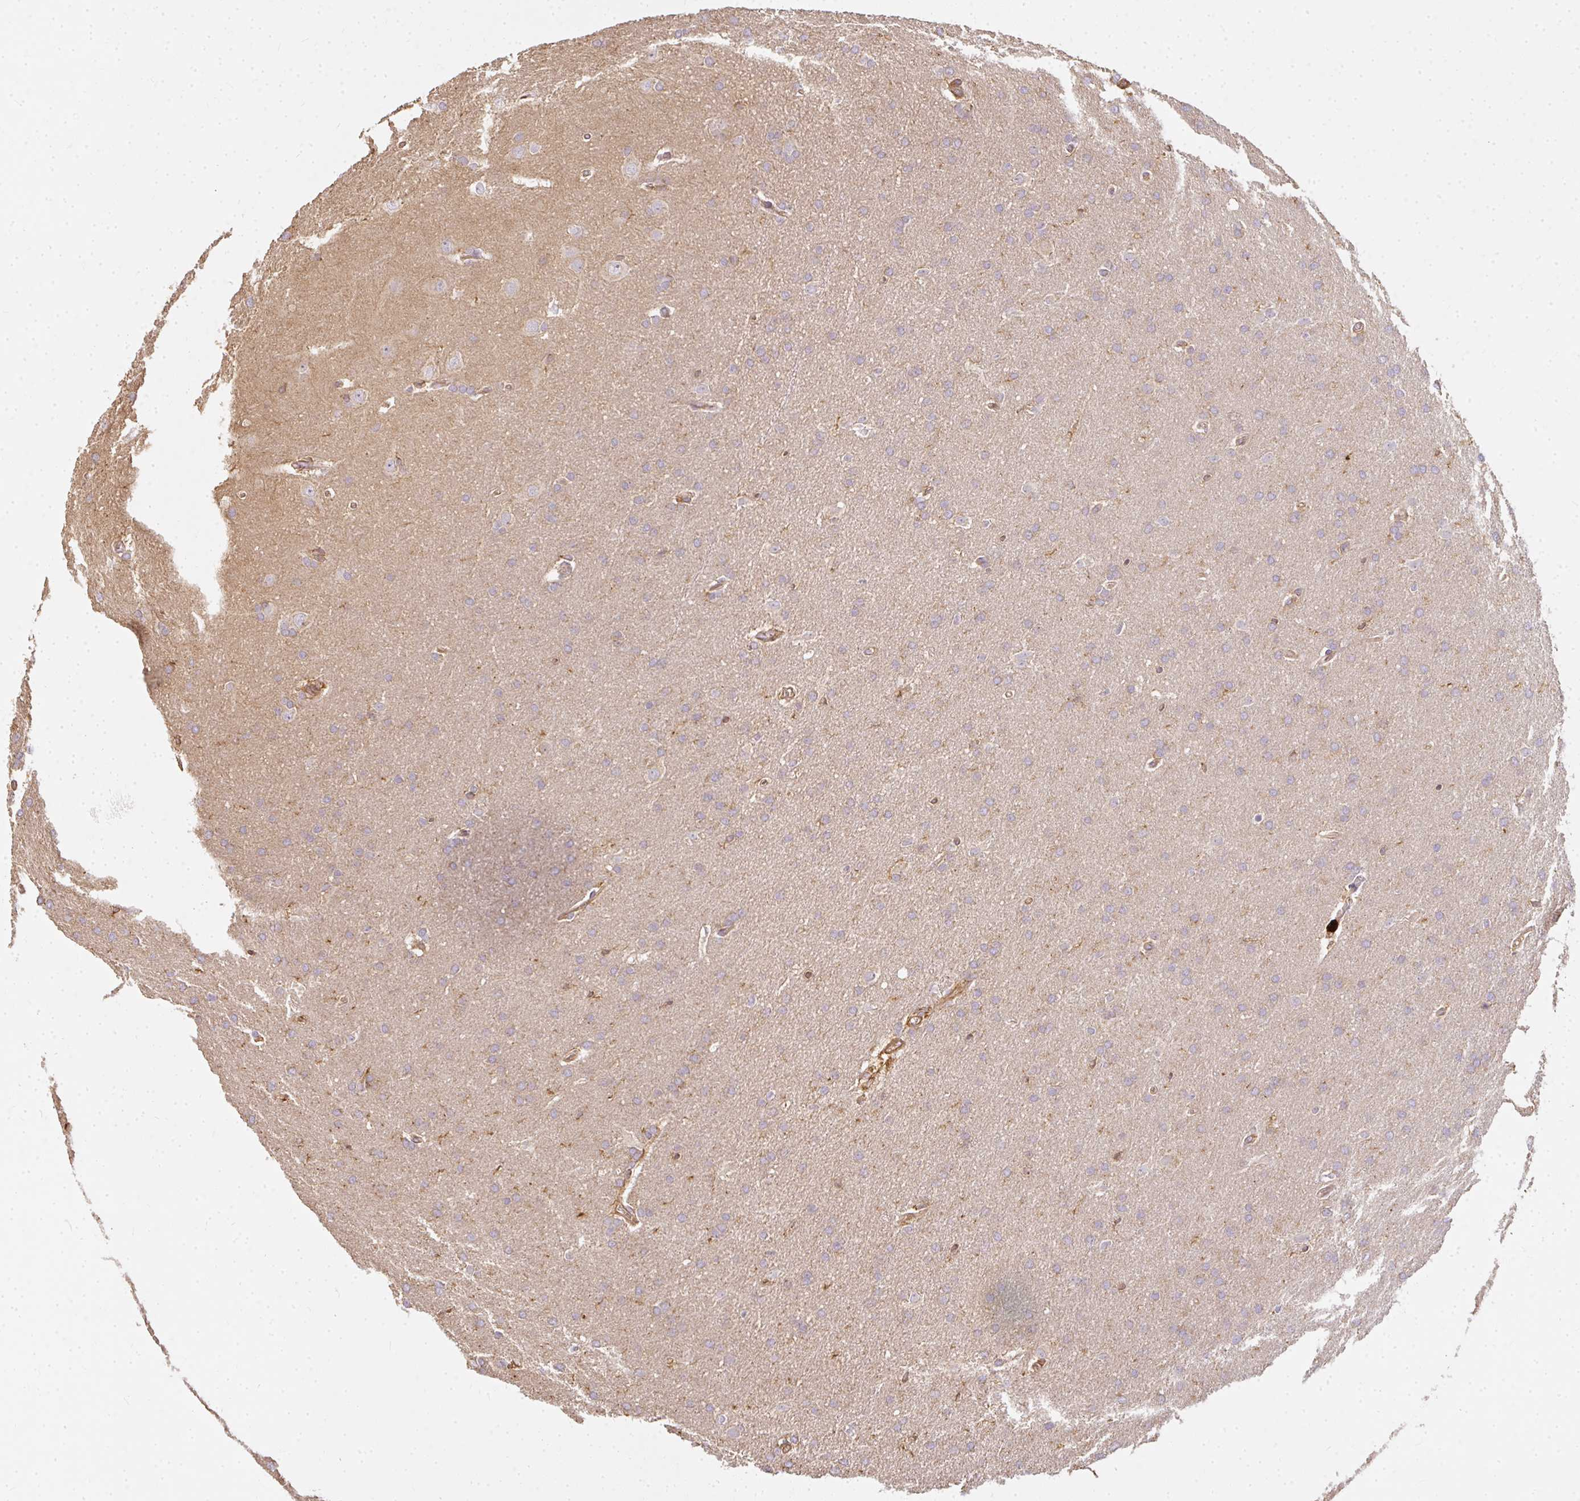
{"staining": {"intensity": "weak", "quantity": "<25%", "location": "cytoplasmic/membranous"}, "tissue": "glioma", "cell_type": "Tumor cells", "image_type": "cancer", "snomed": [{"axis": "morphology", "description": "Glioma, malignant, Low grade"}, {"axis": "topography", "description": "Brain"}], "caption": "High power microscopy micrograph of an immunohistochemistry photomicrograph of glioma, revealing no significant positivity in tumor cells.", "gene": "CNTRL", "patient": {"sex": "female", "age": 32}}